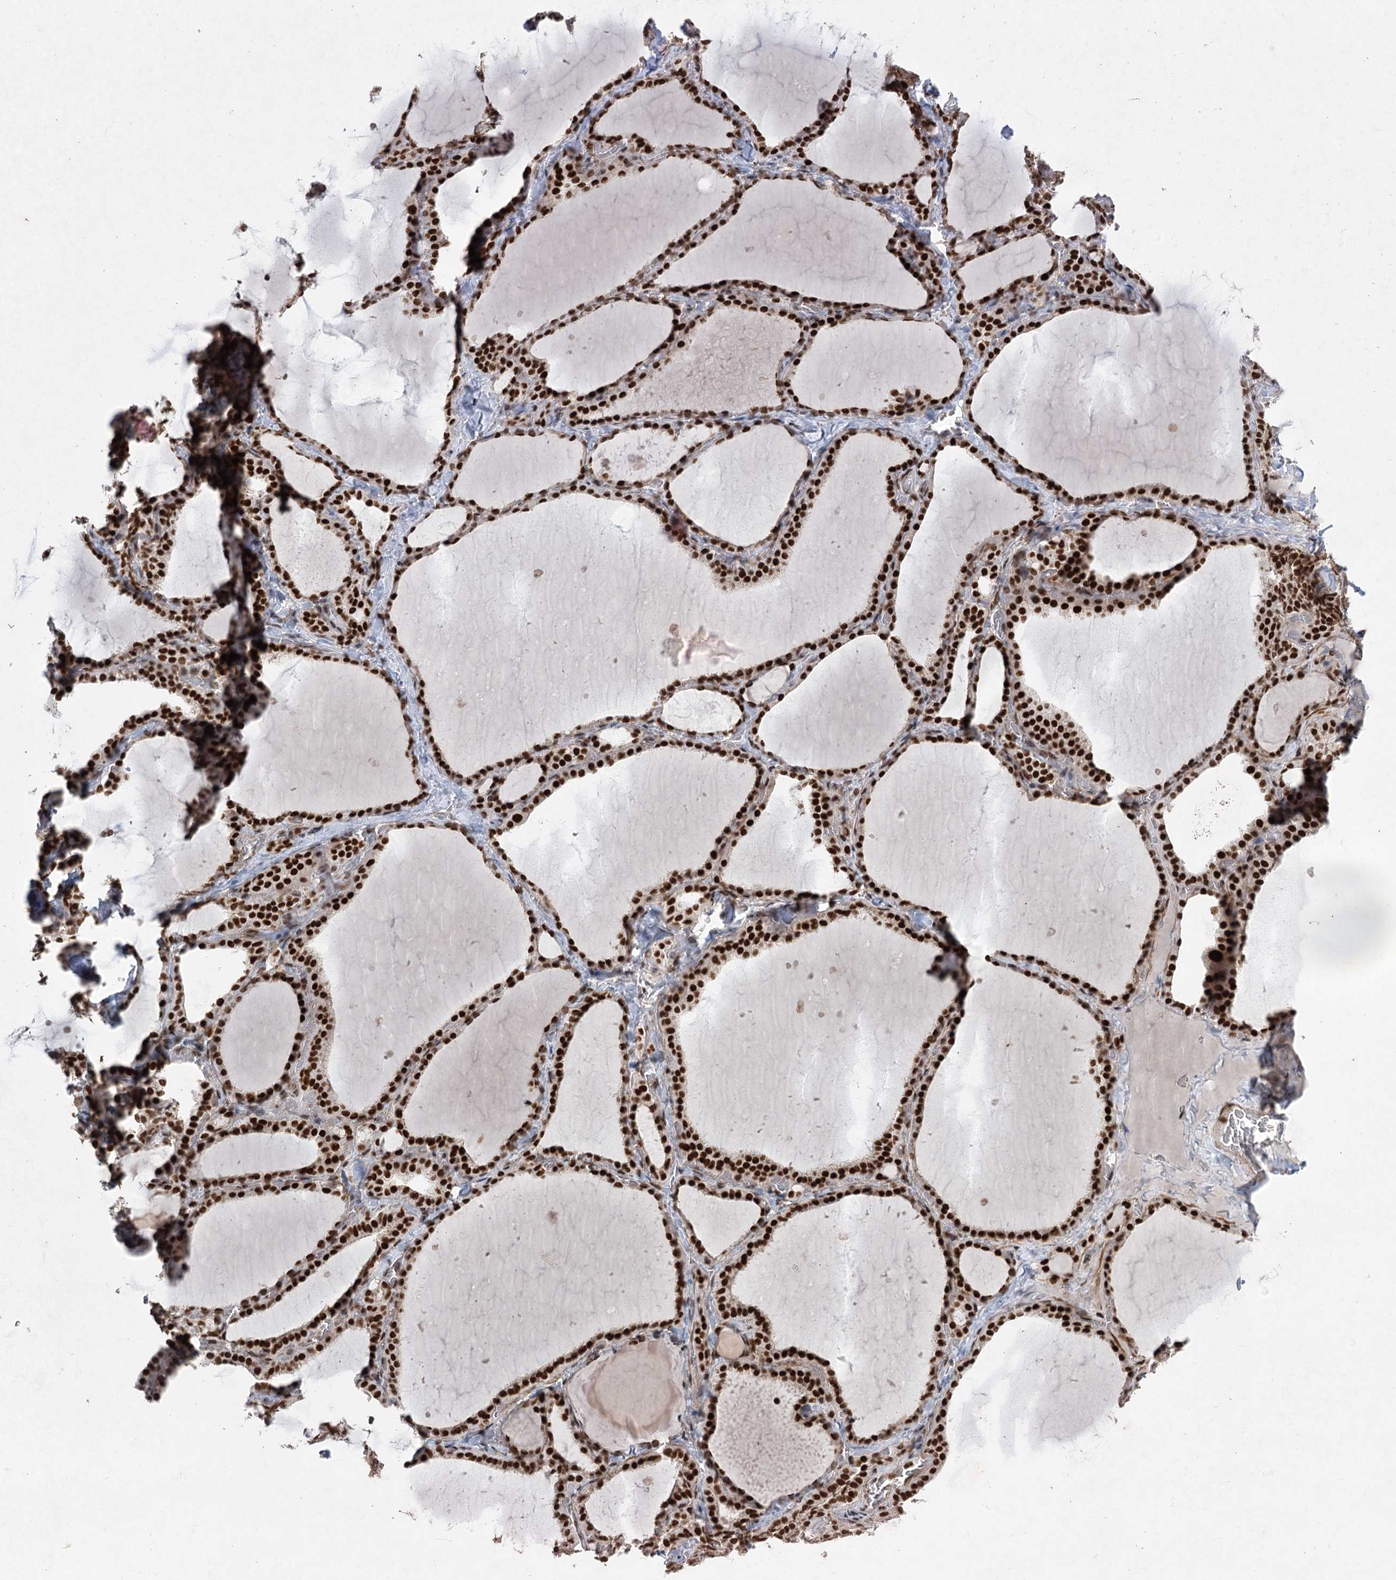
{"staining": {"intensity": "strong", "quantity": ">75%", "location": "nuclear"}, "tissue": "thyroid gland", "cell_type": "Glandular cells", "image_type": "normal", "snomed": [{"axis": "morphology", "description": "Normal tissue, NOS"}, {"axis": "topography", "description": "Thyroid gland"}], "caption": "A micrograph of thyroid gland stained for a protein reveals strong nuclear brown staining in glandular cells. Using DAB (brown) and hematoxylin (blue) stains, captured at high magnification using brightfield microscopy.", "gene": "ZCCHC8", "patient": {"sex": "female", "age": 22}}